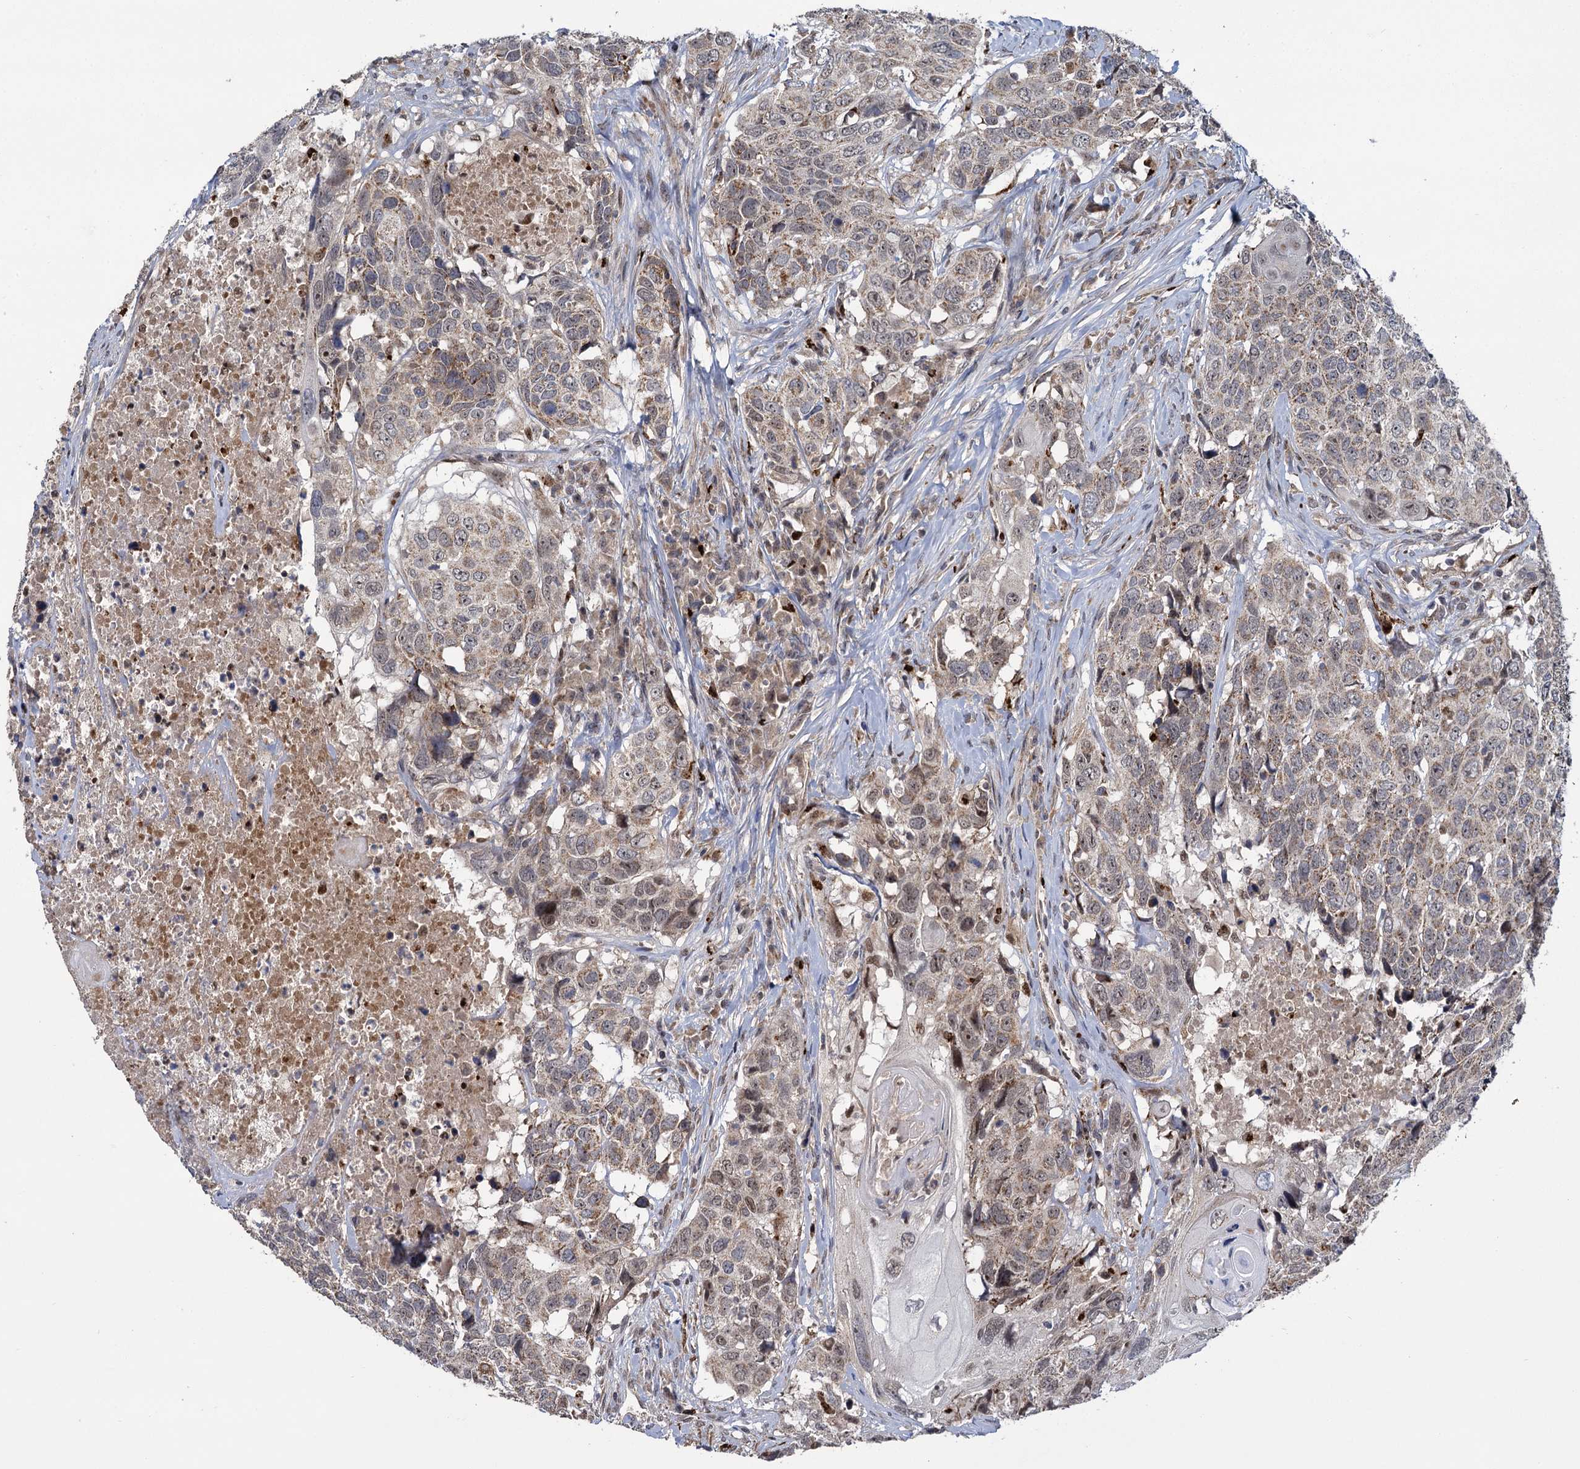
{"staining": {"intensity": "weak", "quantity": "<25%", "location": "cytoplasmic/membranous"}, "tissue": "head and neck cancer", "cell_type": "Tumor cells", "image_type": "cancer", "snomed": [{"axis": "morphology", "description": "Squamous cell carcinoma, NOS"}, {"axis": "topography", "description": "Head-Neck"}], "caption": "Immunohistochemistry (IHC) histopathology image of head and neck cancer (squamous cell carcinoma) stained for a protein (brown), which exhibits no positivity in tumor cells.", "gene": "GAL3ST4", "patient": {"sex": "male", "age": 66}}